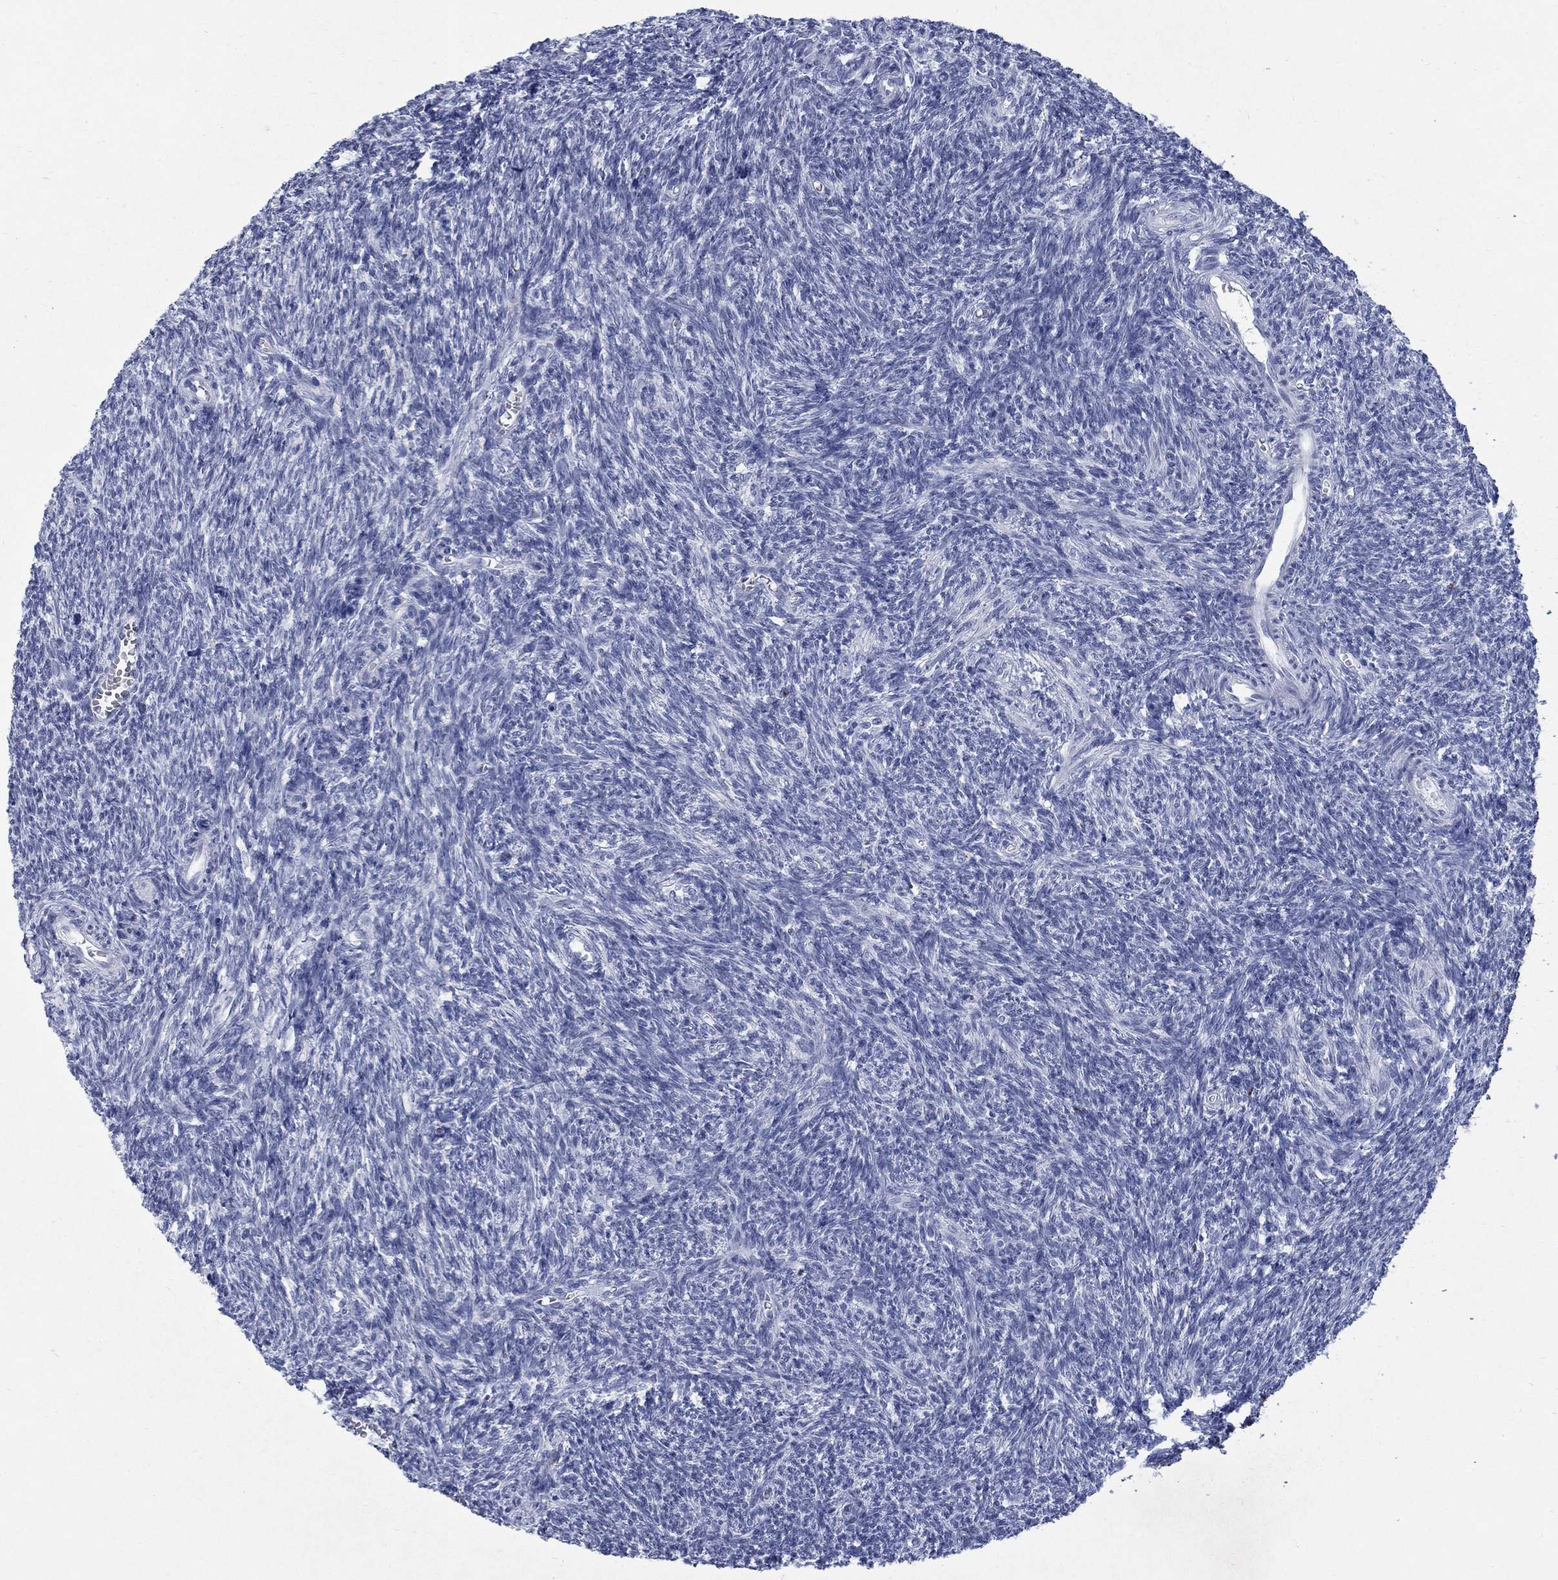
{"staining": {"intensity": "negative", "quantity": "none", "location": "none"}, "tissue": "ovary", "cell_type": "Ovarian stroma cells", "image_type": "normal", "snomed": [{"axis": "morphology", "description": "Normal tissue, NOS"}, {"axis": "topography", "description": "Ovary"}], "caption": "IHC histopathology image of normal ovary: ovary stained with DAB (3,3'-diaminobenzidine) demonstrates no significant protein expression in ovarian stroma cells.", "gene": "RFTN2", "patient": {"sex": "female", "age": 27}}